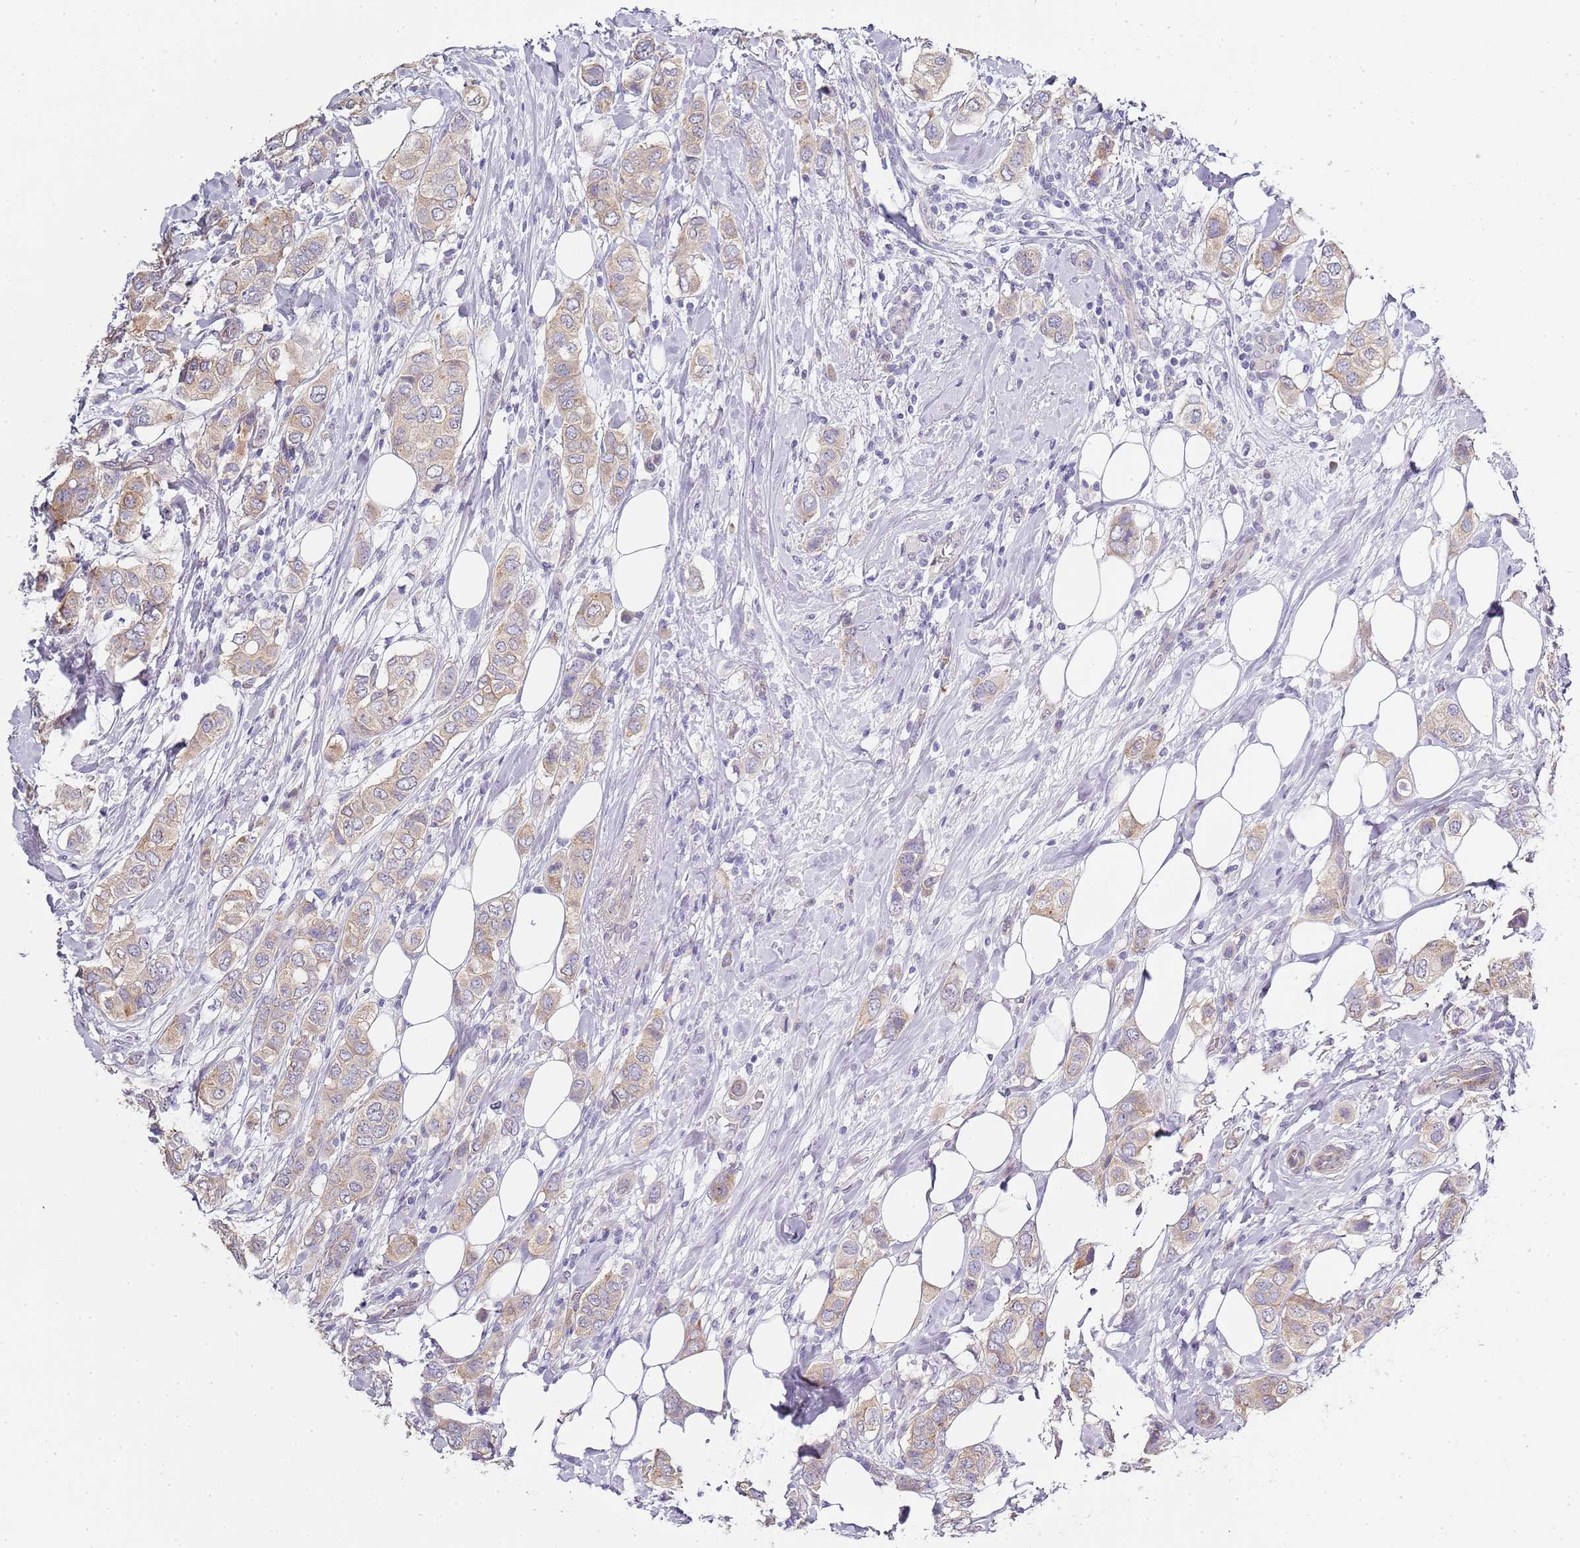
{"staining": {"intensity": "weak", "quantity": "25%-75%", "location": "cytoplasmic/membranous"}, "tissue": "breast cancer", "cell_type": "Tumor cells", "image_type": "cancer", "snomed": [{"axis": "morphology", "description": "Lobular carcinoma"}, {"axis": "topography", "description": "Breast"}], "caption": "Breast lobular carcinoma was stained to show a protein in brown. There is low levels of weak cytoplasmic/membranous positivity in about 25%-75% of tumor cells.", "gene": "TBC1D9", "patient": {"sex": "female", "age": 51}}